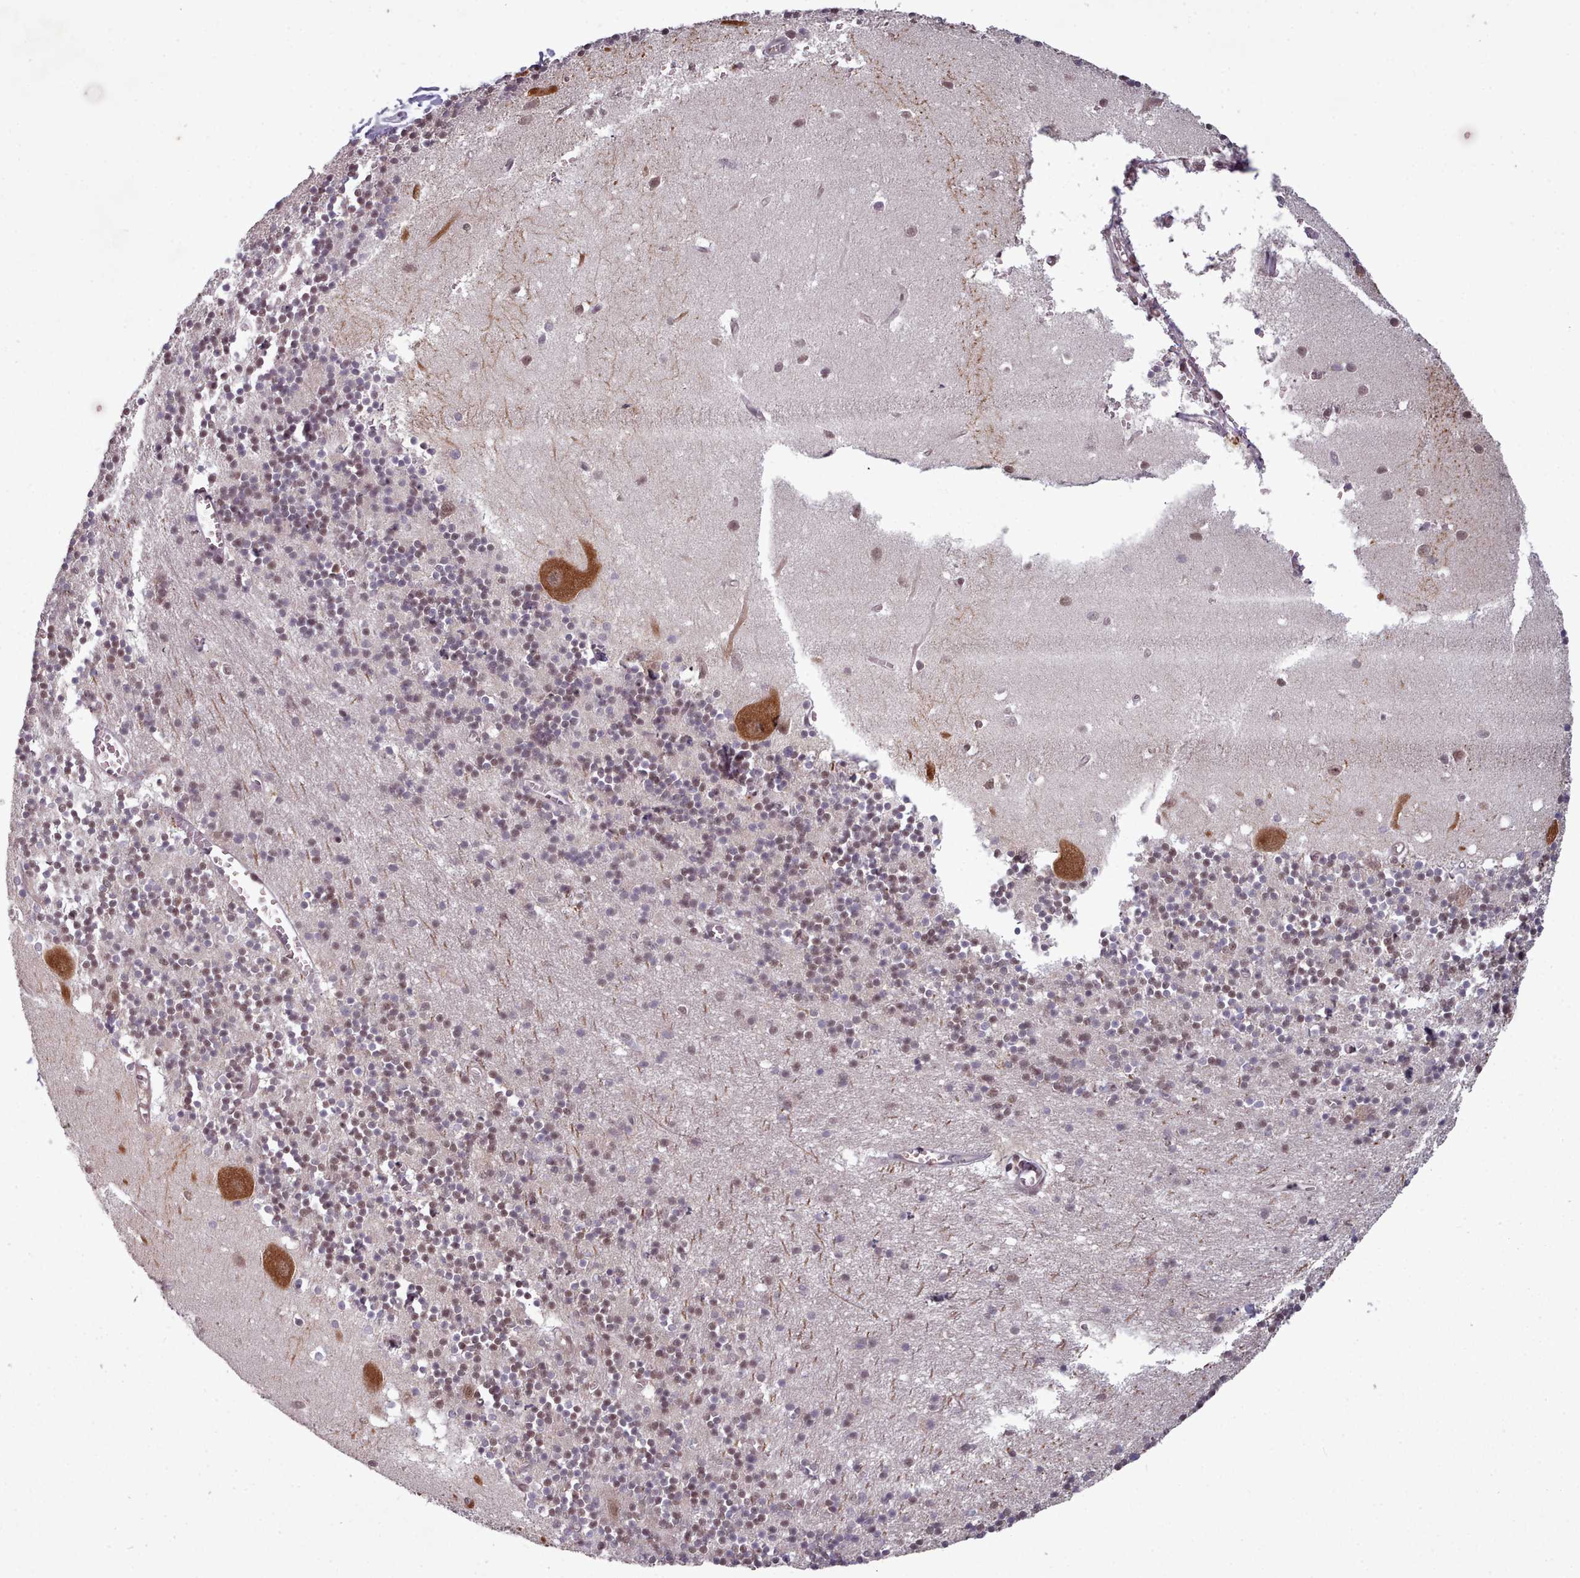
{"staining": {"intensity": "moderate", "quantity": "<25%", "location": "nuclear"}, "tissue": "cerebellum", "cell_type": "Cells in granular layer", "image_type": "normal", "snomed": [{"axis": "morphology", "description": "Normal tissue, NOS"}, {"axis": "topography", "description": "Cerebellum"}], "caption": "IHC image of unremarkable cerebellum: cerebellum stained using IHC displays low levels of moderate protein expression localized specifically in the nuclear of cells in granular layer, appearing as a nuclear brown color.", "gene": "DHX8", "patient": {"sex": "male", "age": 54}}